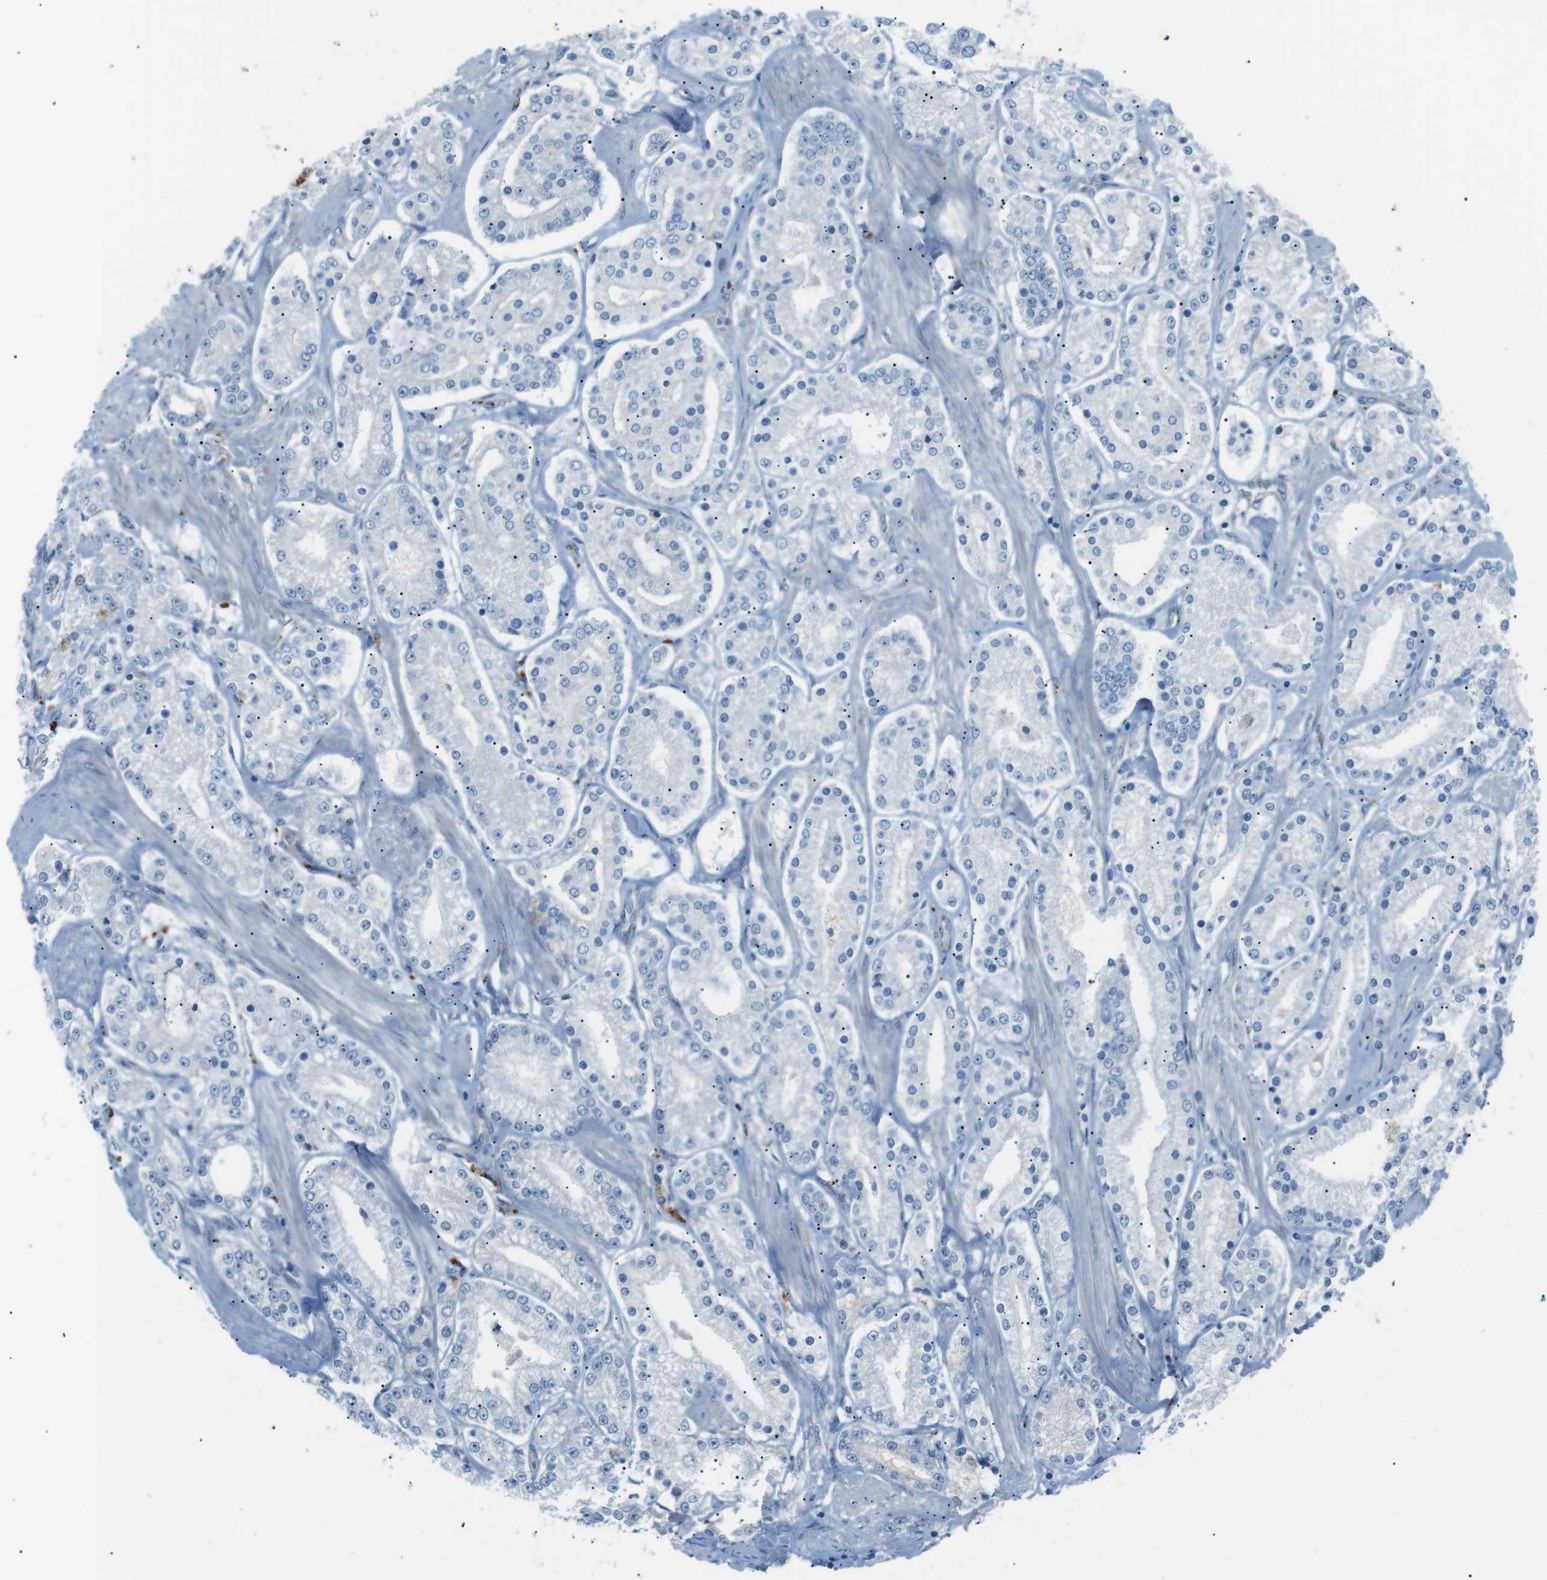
{"staining": {"intensity": "negative", "quantity": "none", "location": "none"}, "tissue": "prostate cancer", "cell_type": "Tumor cells", "image_type": "cancer", "snomed": [{"axis": "morphology", "description": "Adenocarcinoma, Low grade"}, {"axis": "topography", "description": "Prostate"}], "caption": "This is an immunohistochemistry photomicrograph of prostate adenocarcinoma (low-grade). There is no staining in tumor cells.", "gene": "B4GALNT2", "patient": {"sex": "male", "age": 63}}